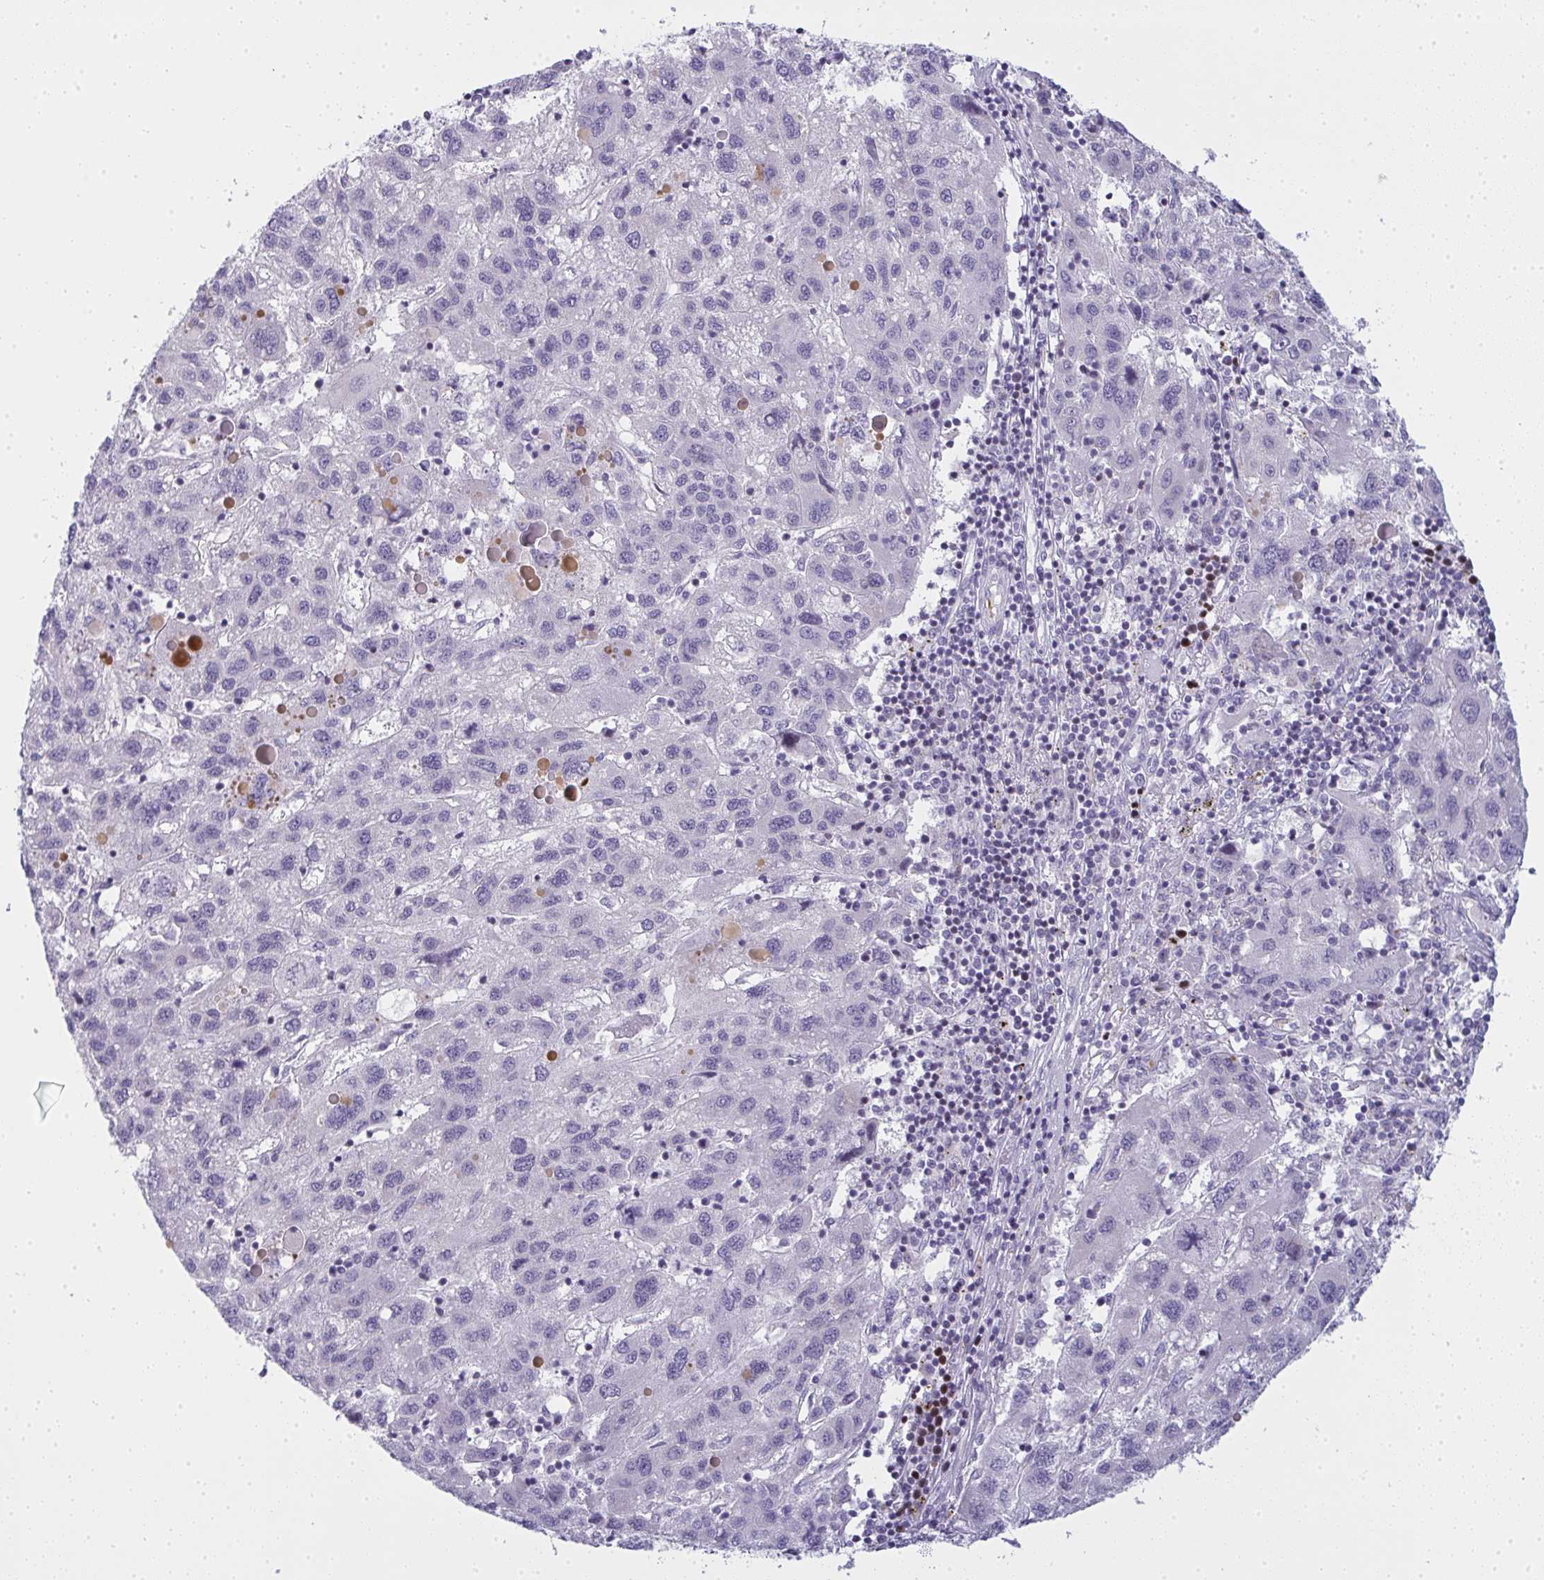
{"staining": {"intensity": "negative", "quantity": "none", "location": "none"}, "tissue": "liver cancer", "cell_type": "Tumor cells", "image_type": "cancer", "snomed": [{"axis": "morphology", "description": "Carcinoma, Hepatocellular, NOS"}, {"axis": "topography", "description": "Liver"}], "caption": "DAB (3,3'-diaminobenzidine) immunohistochemical staining of liver hepatocellular carcinoma demonstrates no significant staining in tumor cells. (Brightfield microscopy of DAB (3,3'-diaminobenzidine) IHC at high magnification).", "gene": "ZNF182", "patient": {"sex": "female", "age": 77}}